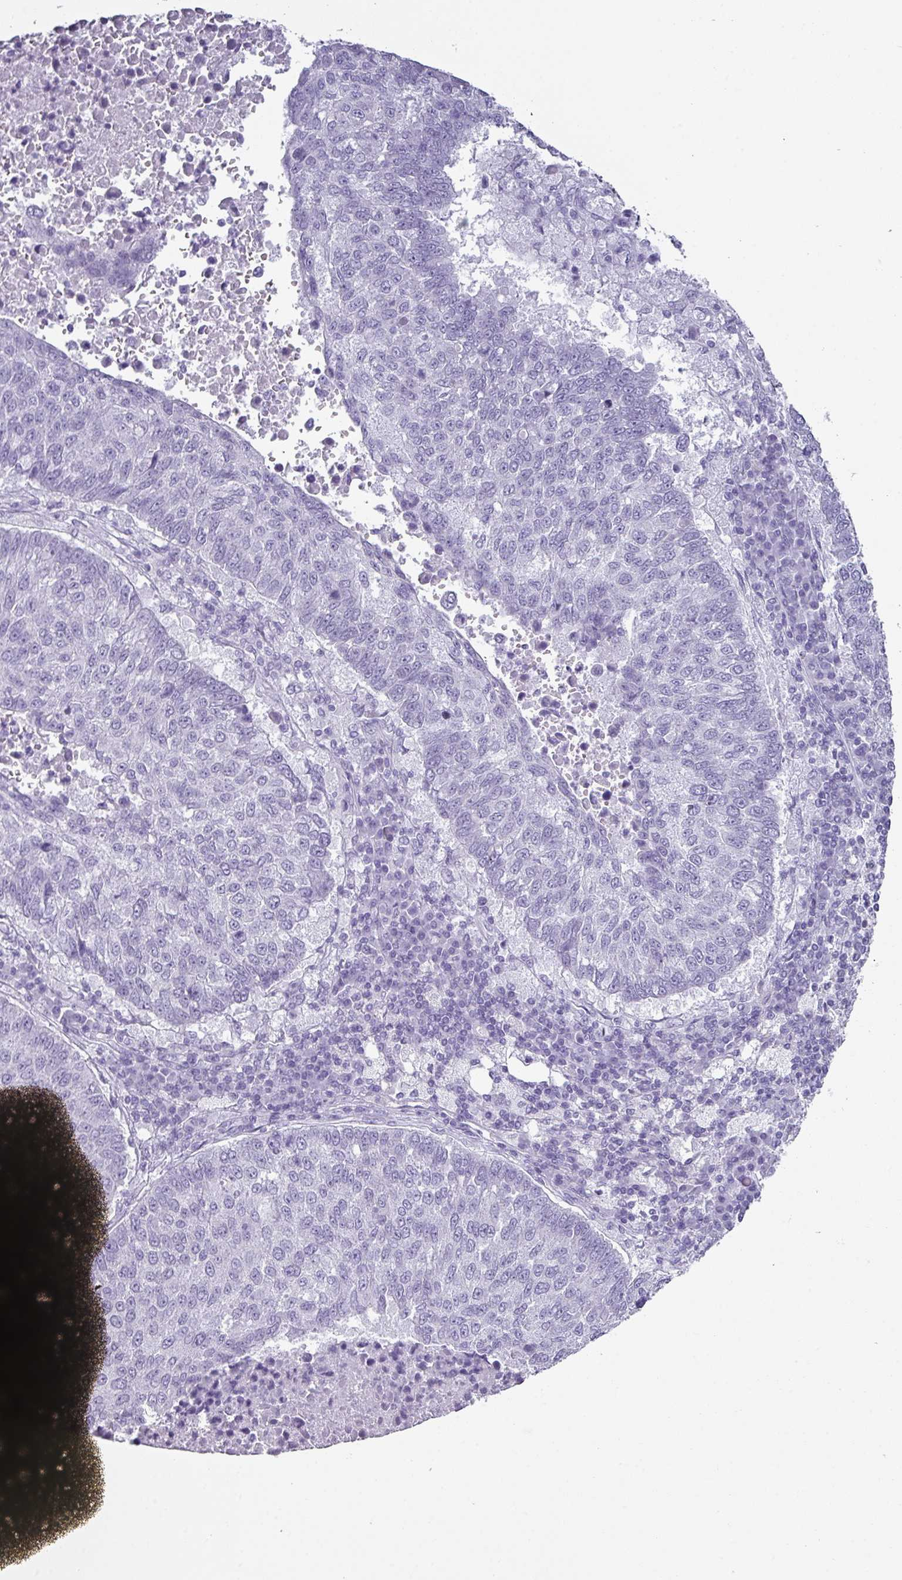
{"staining": {"intensity": "negative", "quantity": "none", "location": "none"}, "tissue": "lung cancer", "cell_type": "Tumor cells", "image_type": "cancer", "snomed": [{"axis": "morphology", "description": "Squamous cell carcinoma, NOS"}, {"axis": "topography", "description": "Lung"}], "caption": "Immunohistochemical staining of human lung squamous cell carcinoma displays no significant staining in tumor cells.", "gene": "SCT", "patient": {"sex": "male", "age": 73}}